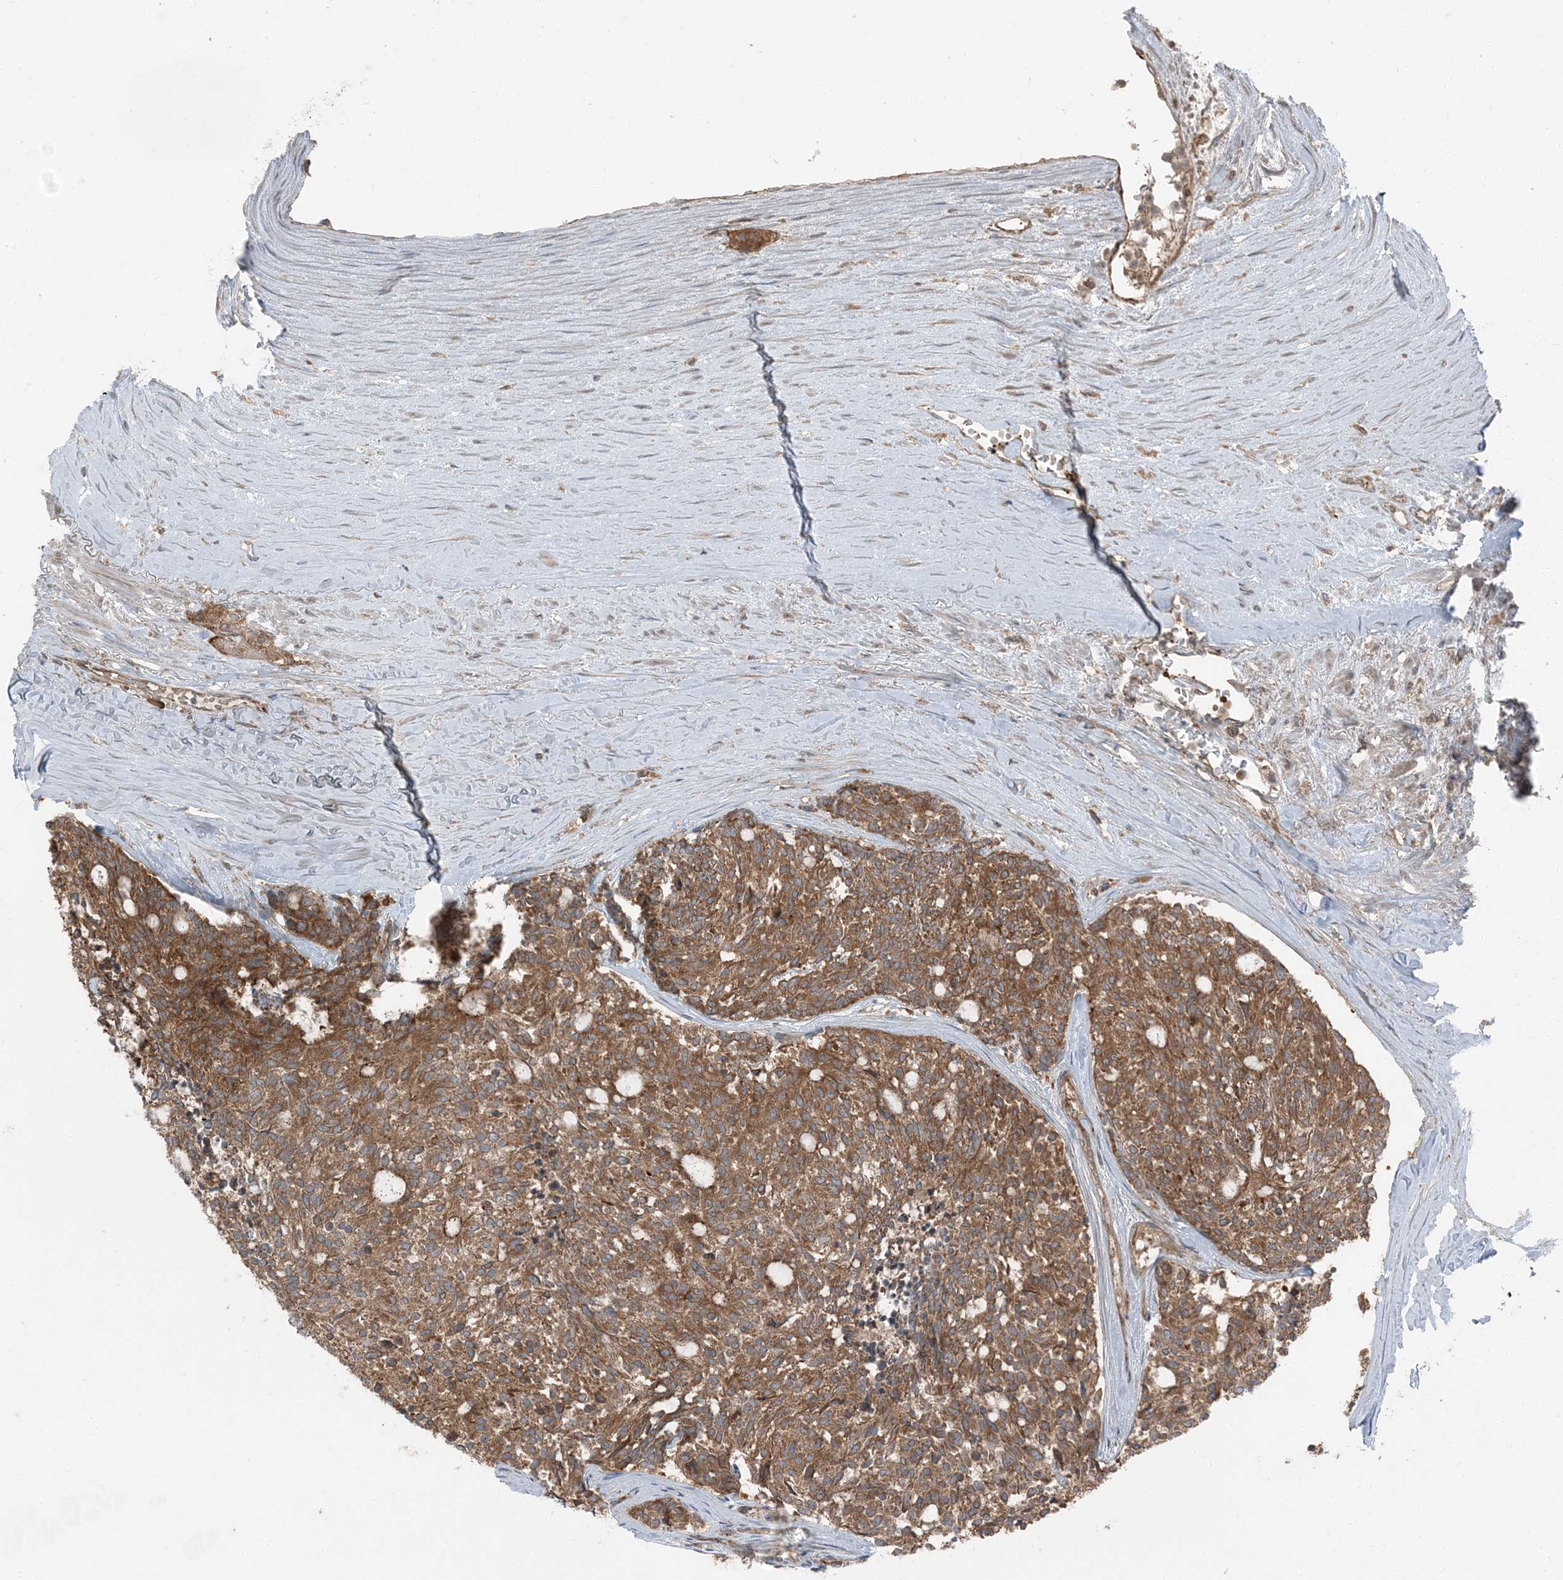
{"staining": {"intensity": "moderate", "quantity": ">75%", "location": "cytoplasmic/membranous"}, "tissue": "carcinoid", "cell_type": "Tumor cells", "image_type": "cancer", "snomed": [{"axis": "morphology", "description": "Carcinoid, malignant, NOS"}, {"axis": "topography", "description": "Pancreas"}], "caption": "IHC staining of carcinoid, which demonstrates medium levels of moderate cytoplasmic/membranous positivity in approximately >75% of tumor cells indicating moderate cytoplasmic/membranous protein positivity. The staining was performed using DAB (brown) for protein detection and nuclei were counterstained in hematoxylin (blue).", "gene": "RAB3GAP1", "patient": {"sex": "female", "age": 54}}